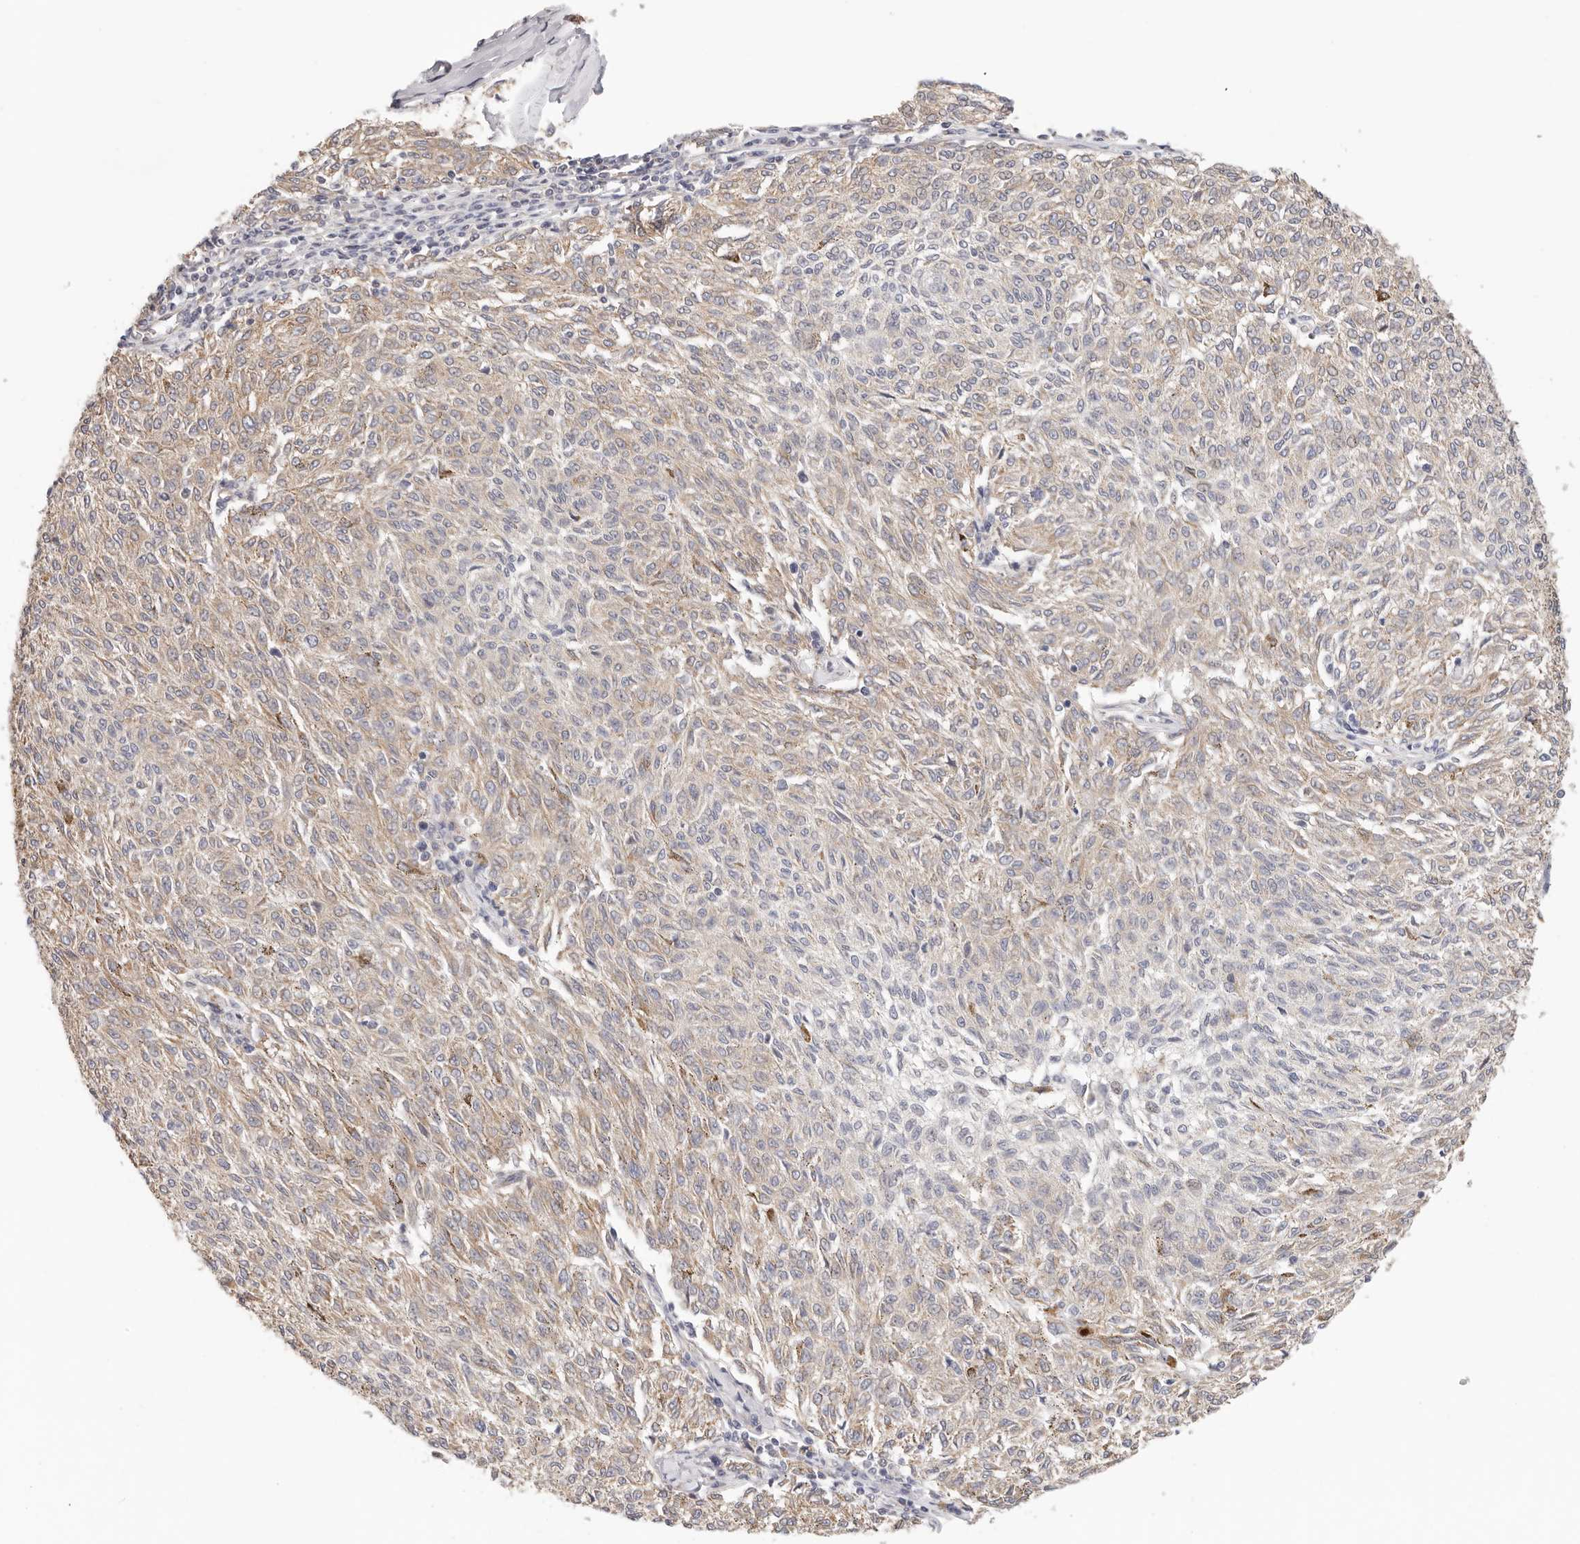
{"staining": {"intensity": "weak", "quantity": ">75%", "location": "cytoplasmic/membranous"}, "tissue": "melanoma", "cell_type": "Tumor cells", "image_type": "cancer", "snomed": [{"axis": "morphology", "description": "Malignant melanoma, NOS"}, {"axis": "topography", "description": "Skin"}], "caption": "Melanoma stained with a protein marker exhibits weak staining in tumor cells.", "gene": "AFDN", "patient": {"sex": "female", "age": 72}}